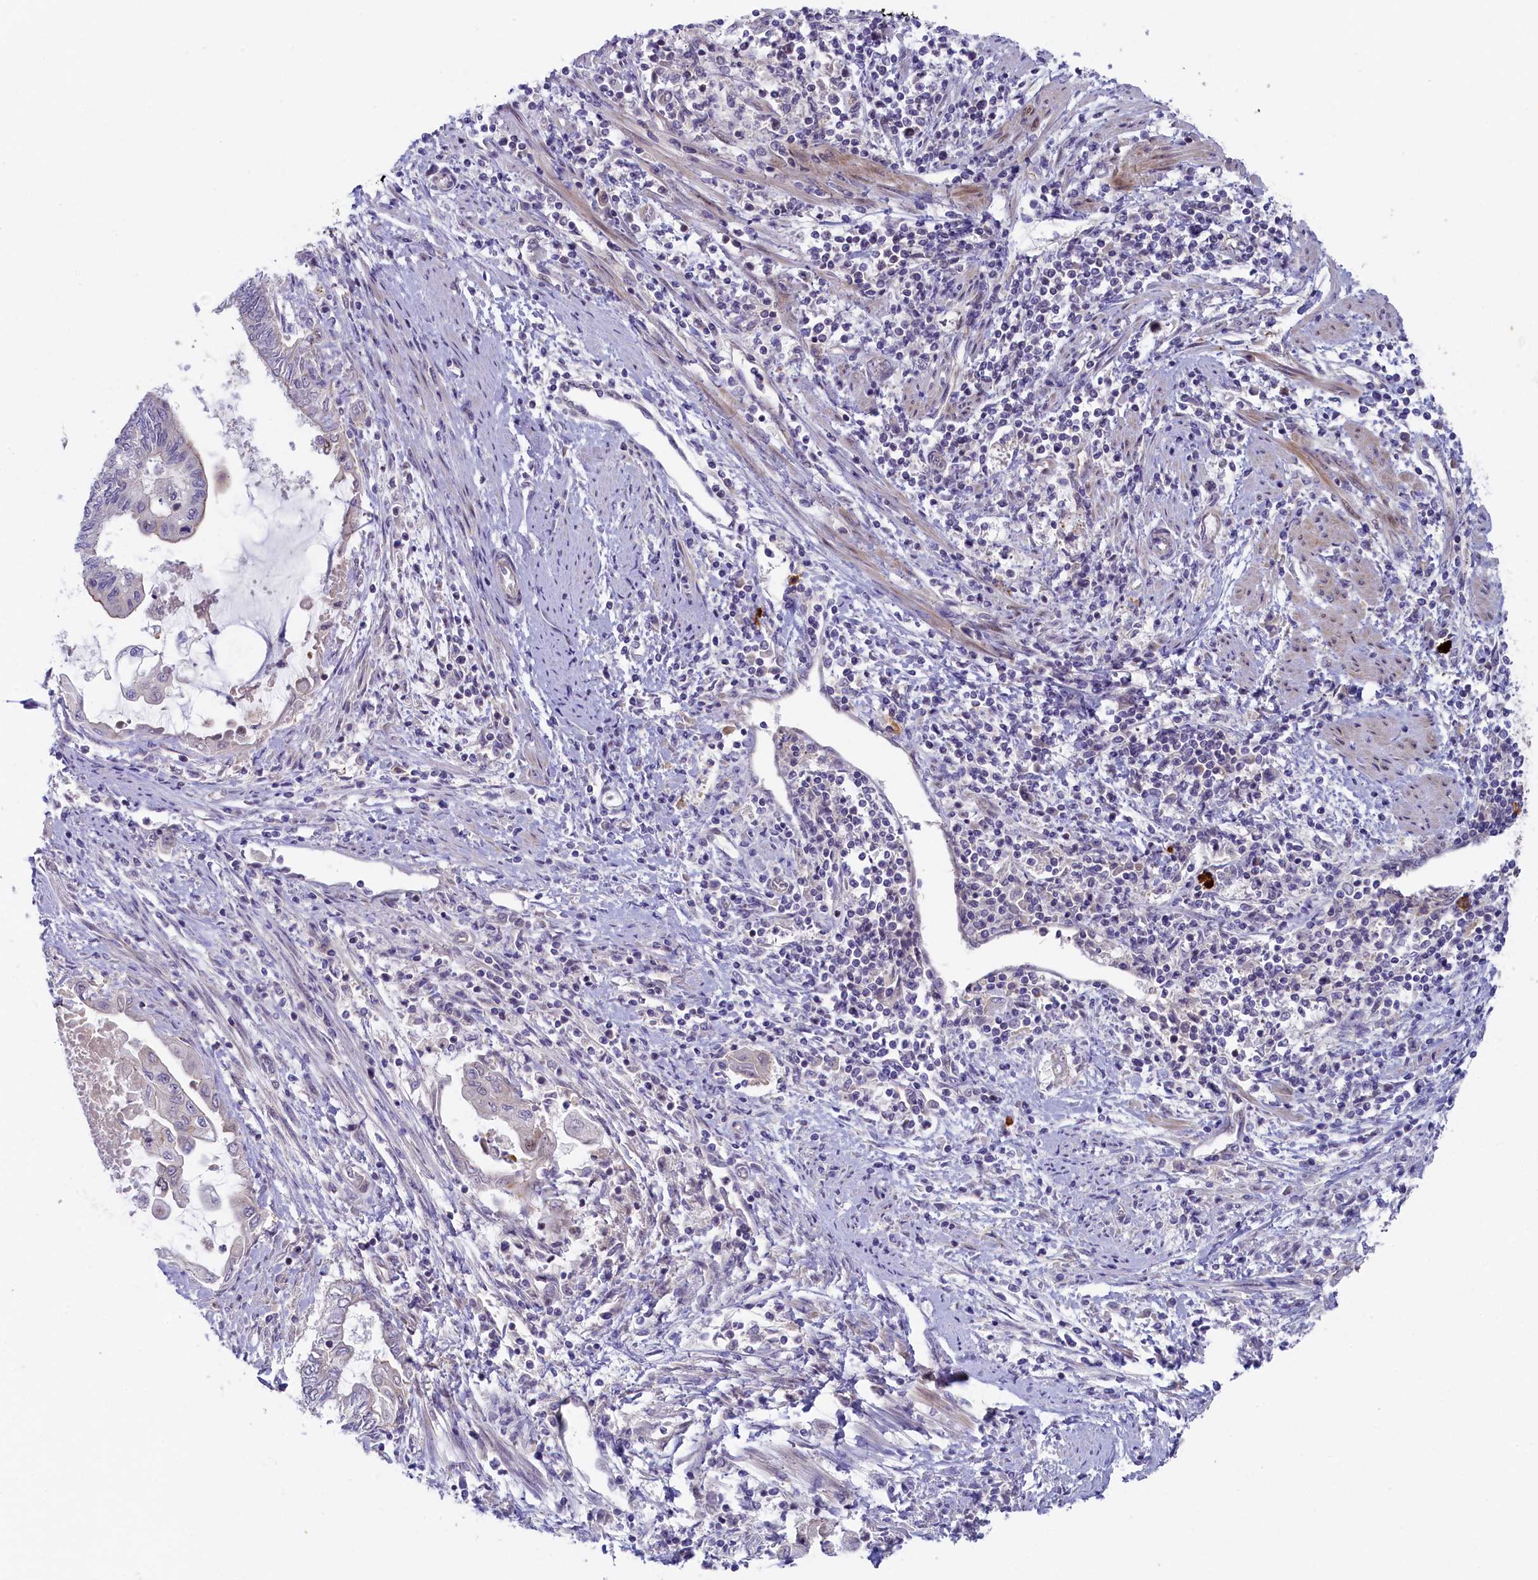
{"staining": {"intensity": "negative", "quantity": "none", "location": "none"}, "tissue": "endometrial cancer", "cell_type": "Tumor cells", "image_type": "cancer", "snomed": [{"axis": "morphology", "description": "Adenocarcinoma, NOS"}, {"axis": "topography", "description": "Uterus"}, {"axis": "topography", "description": "Endometrium"}], "caption": "Immunohistochemistry of endometrial adenocarcinoma reveals no positivity in tumor cells. Brightfield microscopy of immunohistochemistry stained with DAB (3,3'-diaminobenzidine) (brown) and hematoxylin (blue), captured at high magnification.", "gene": "CCL23", "patient": {"sex": "female", "age": 70}}